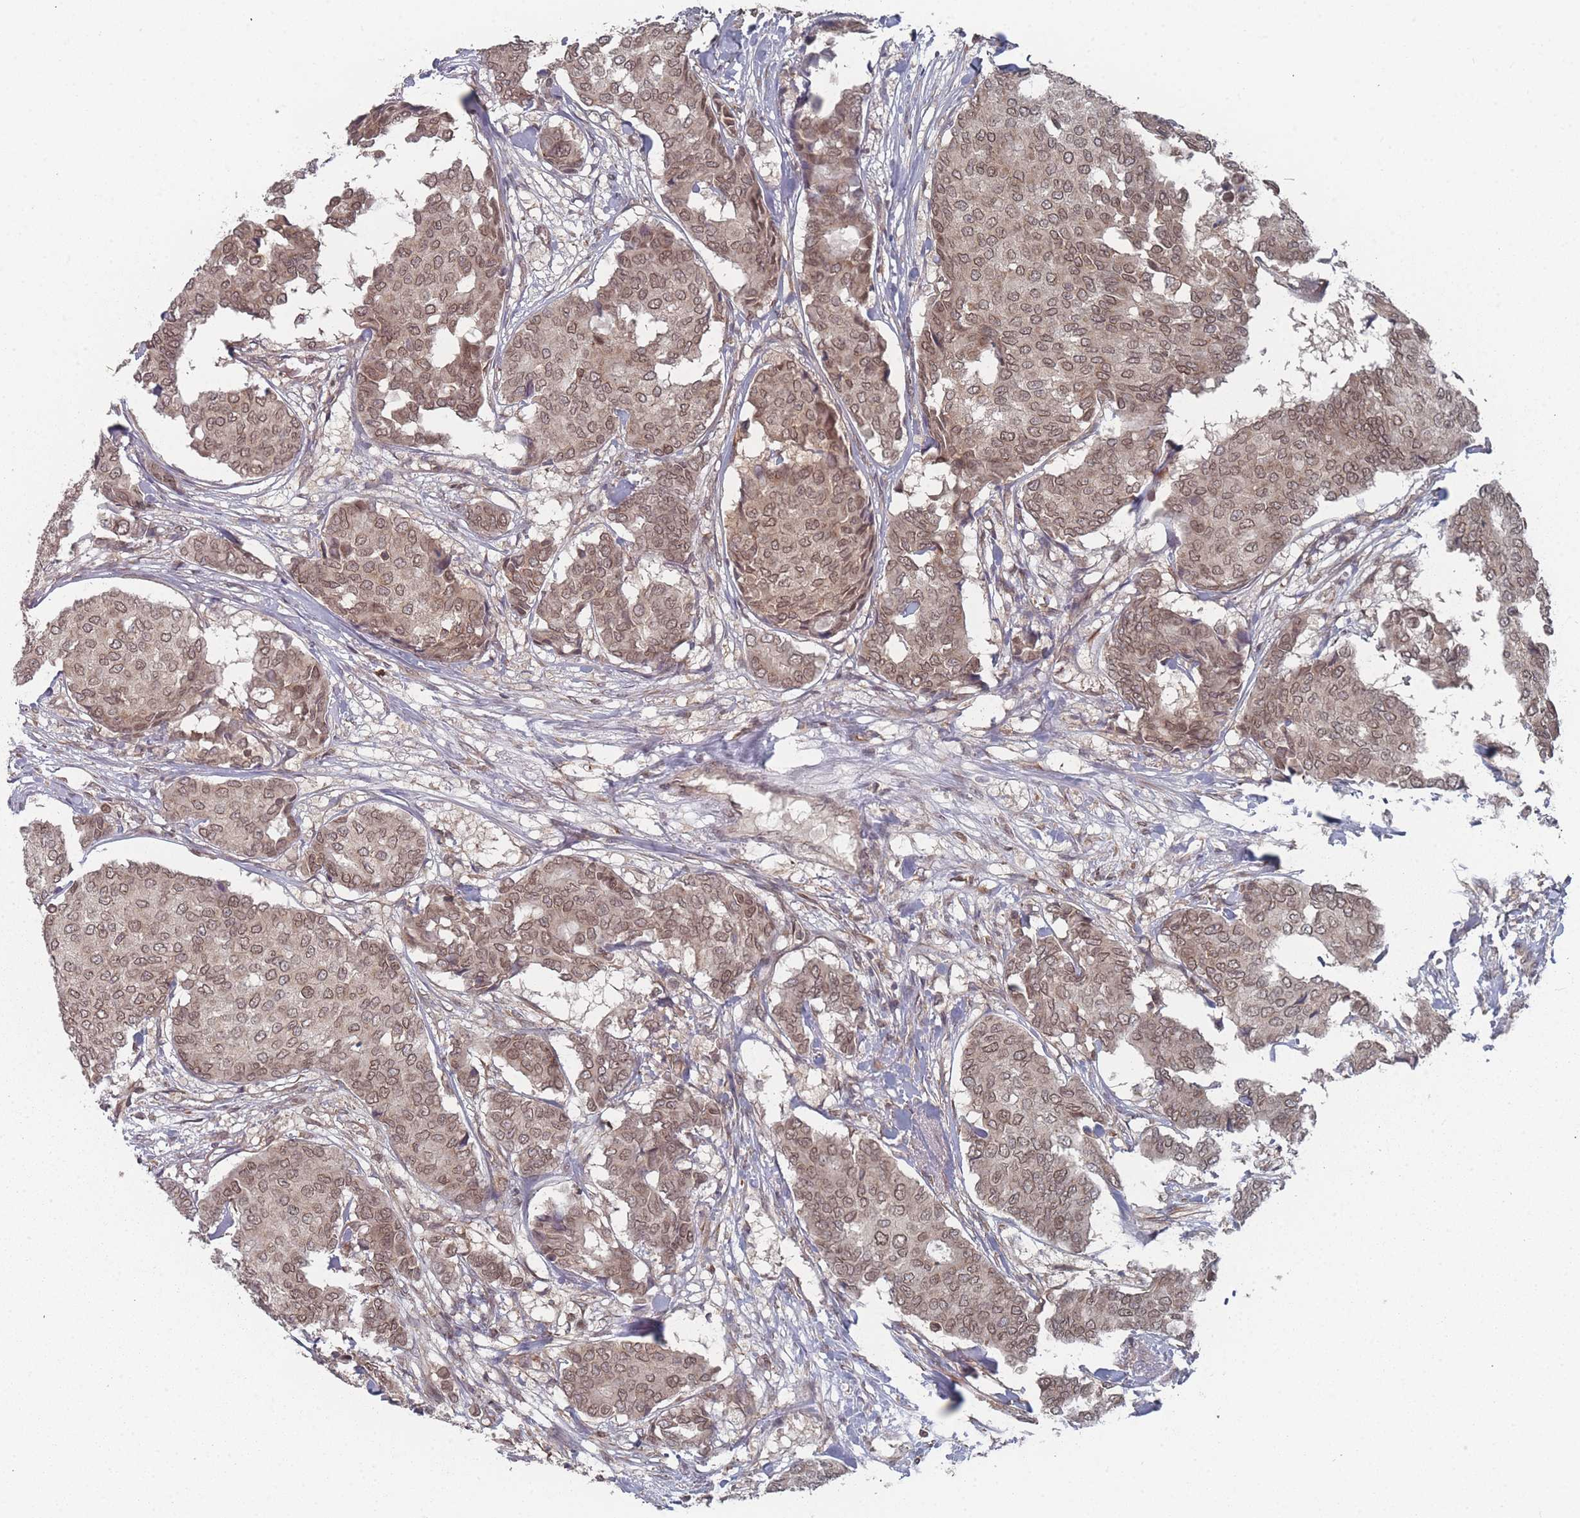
{"staining": {"intensity": "moderate", "quantity": ">75%", "location": "cytoplasmic/membranous,nuclear"}, "tissue": "breast cancer", "cell_type": "Tumor cells", "image_type": "cancer", "snomed": [{"axis": "morphology", "description": "Duct carcinoma"}, {"axis": "topography", "description": "Breast"}], "caption": "Human intraductal carcinoma (breast) stained with a protein marker shows moderate staining in tumor cells.", "gene": "TBC1D25", "patient": {"sex": "female", "age": 75}}